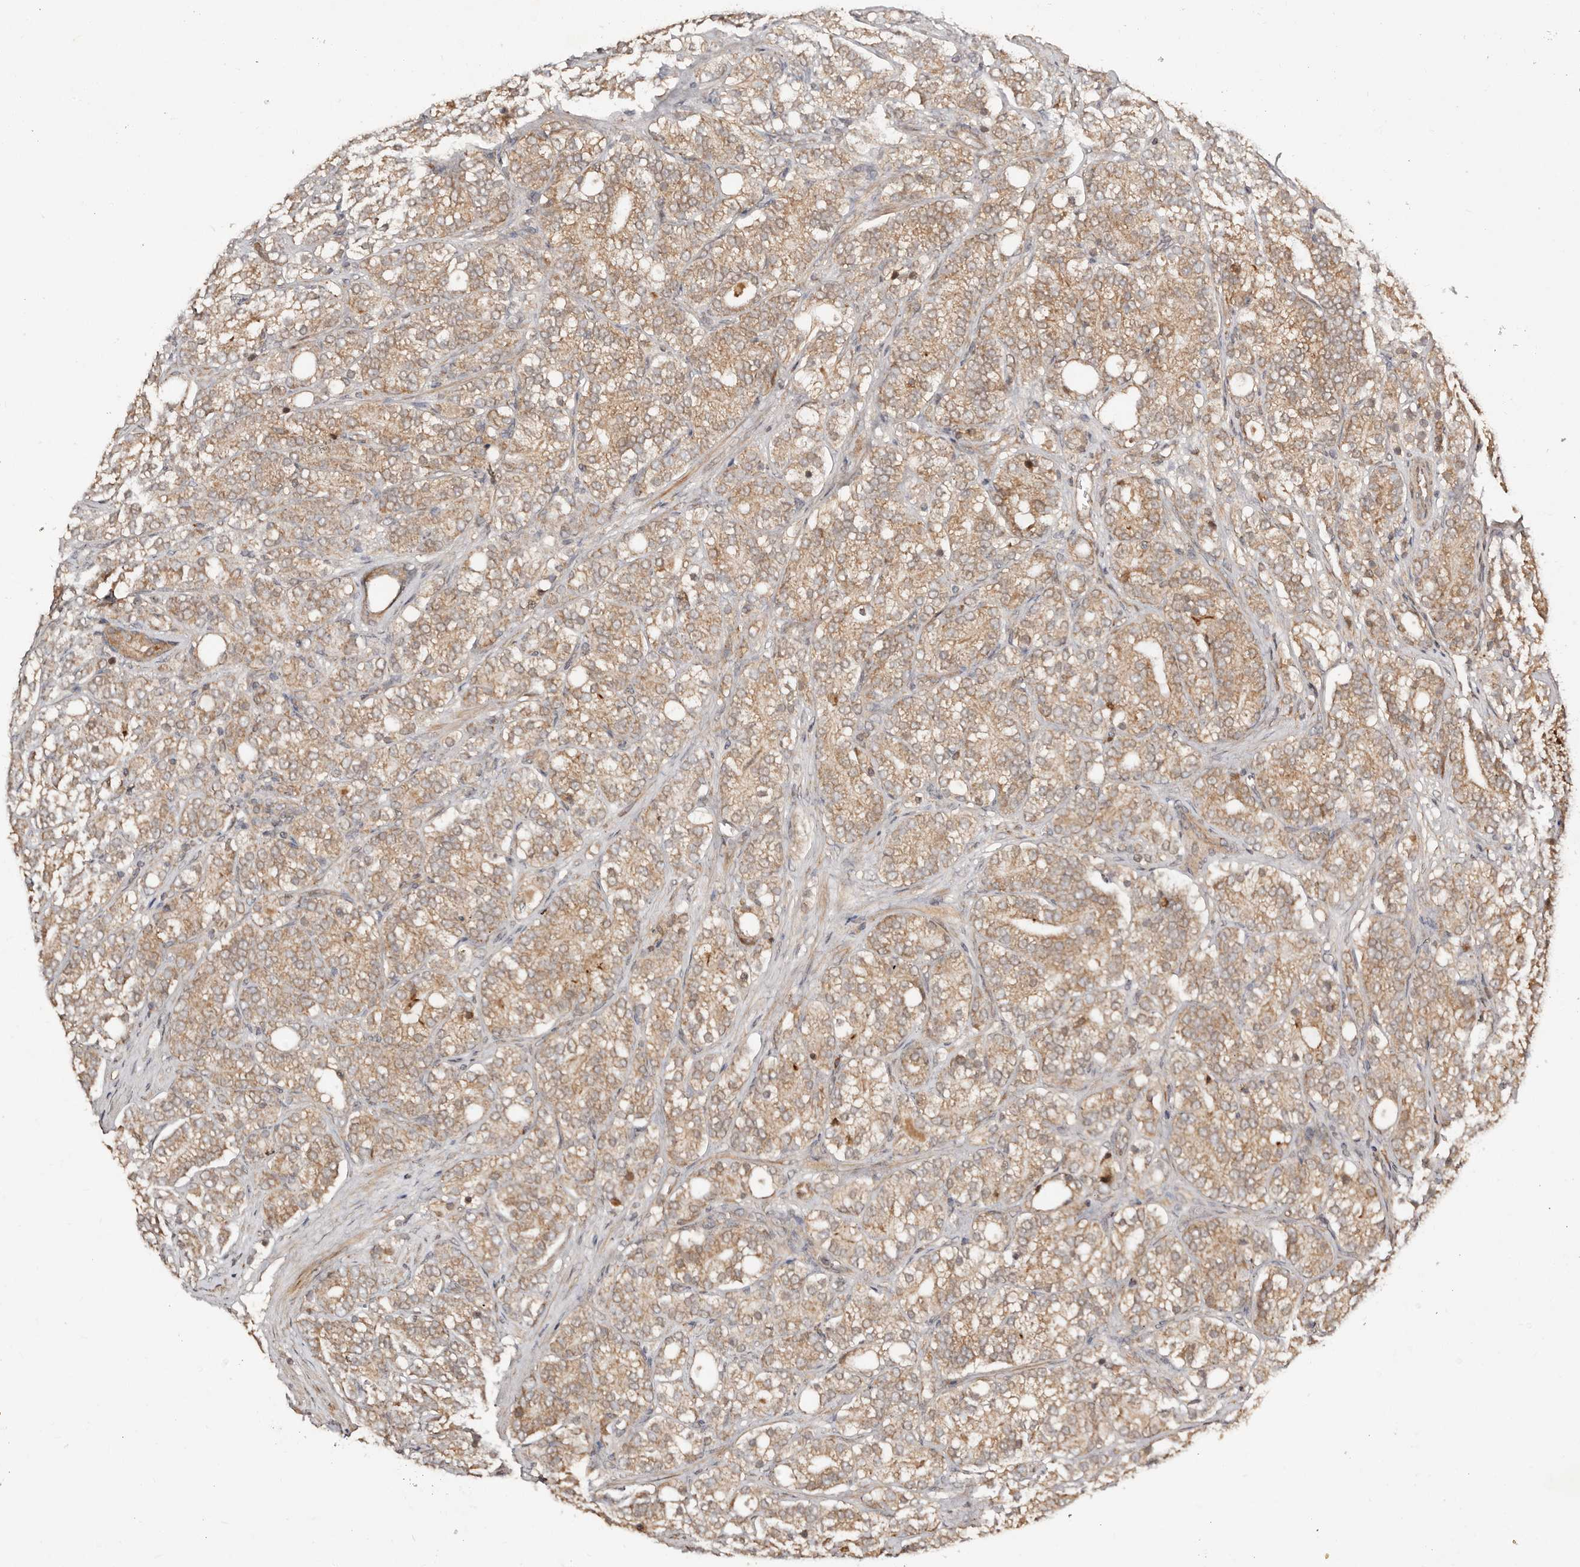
{"staining": {"intensity": "moderate", "quantity": ">75%", "location": "cytoplasmic/membranous"}, "tissue": "prostate cancer", "cell_type": "Tumor cells", "image_type": "cancer", "snomed": [{"axis": "morphology", "description": "Adenocarcinoma, High grade"}, {"axis": "topography", "description": "Prostate"}], "caption": "An IHC micrograph of tumor tissue is shown. Protein staining in brown labels moderate cytoplasmic/membranous positivity in prostate cancer within tumor cells. Nuclei are stained in blue.", "gene": "DENND11", "patient": {"sex": "male", "age": 57}}